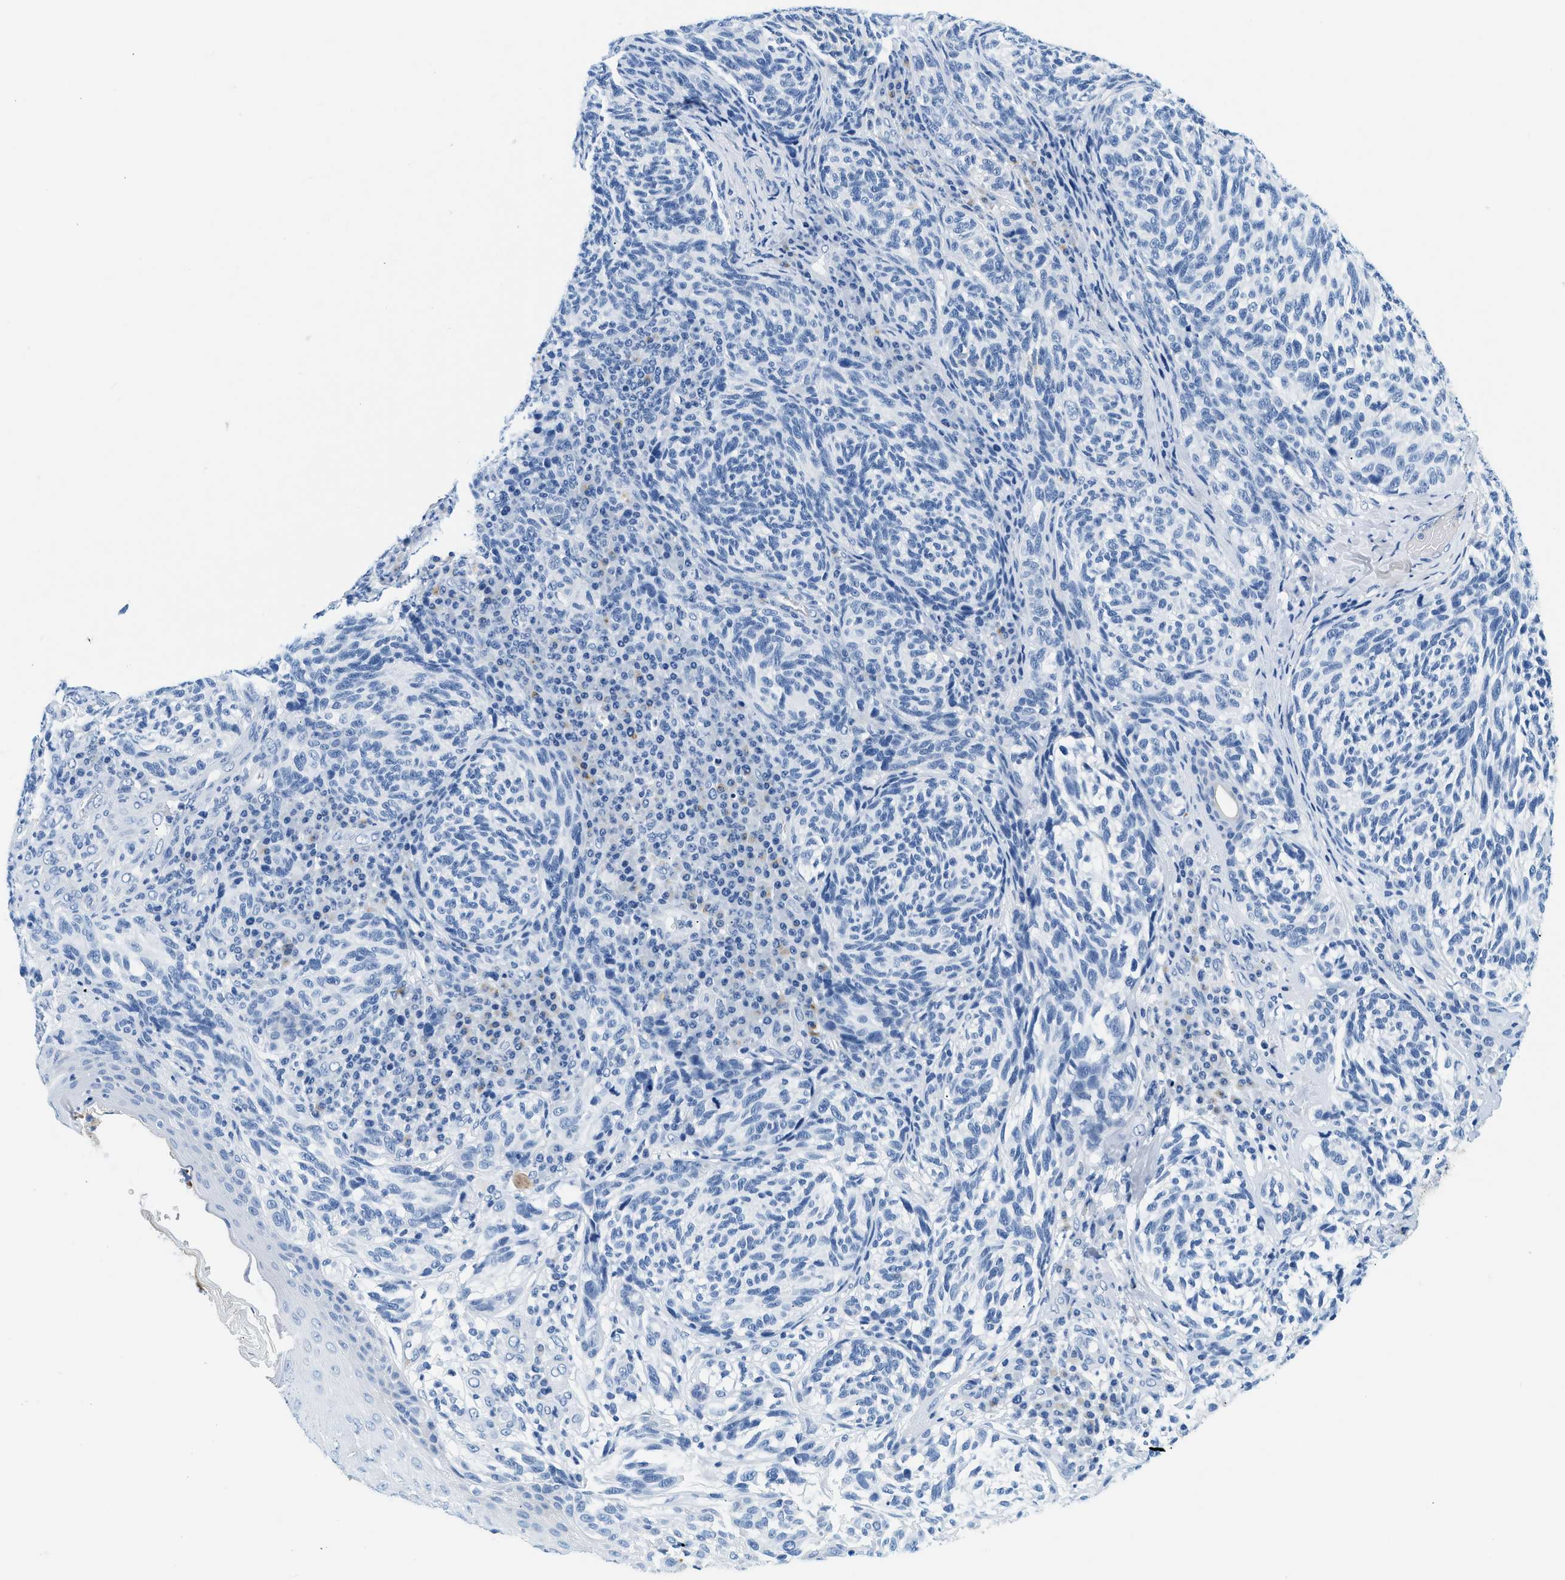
{"staining": {"intensity": "negative", "quantity": "none", "location": "none"}, "tissue": "melanoma", "cell_type": "Tumor cells", "image_type": "cancer", "snomed": [{"axis": "morphology", "description": "Malignant melanoma, NOS"}, {"axis": "topography", "description": "Skin"}], "caption": "Immunohistochemical staining of human malignant melanoma exhibits no significant positivity in tumor cells.", "gene": "STXBP2", "patient": {"sex": "female", "age": 73}}